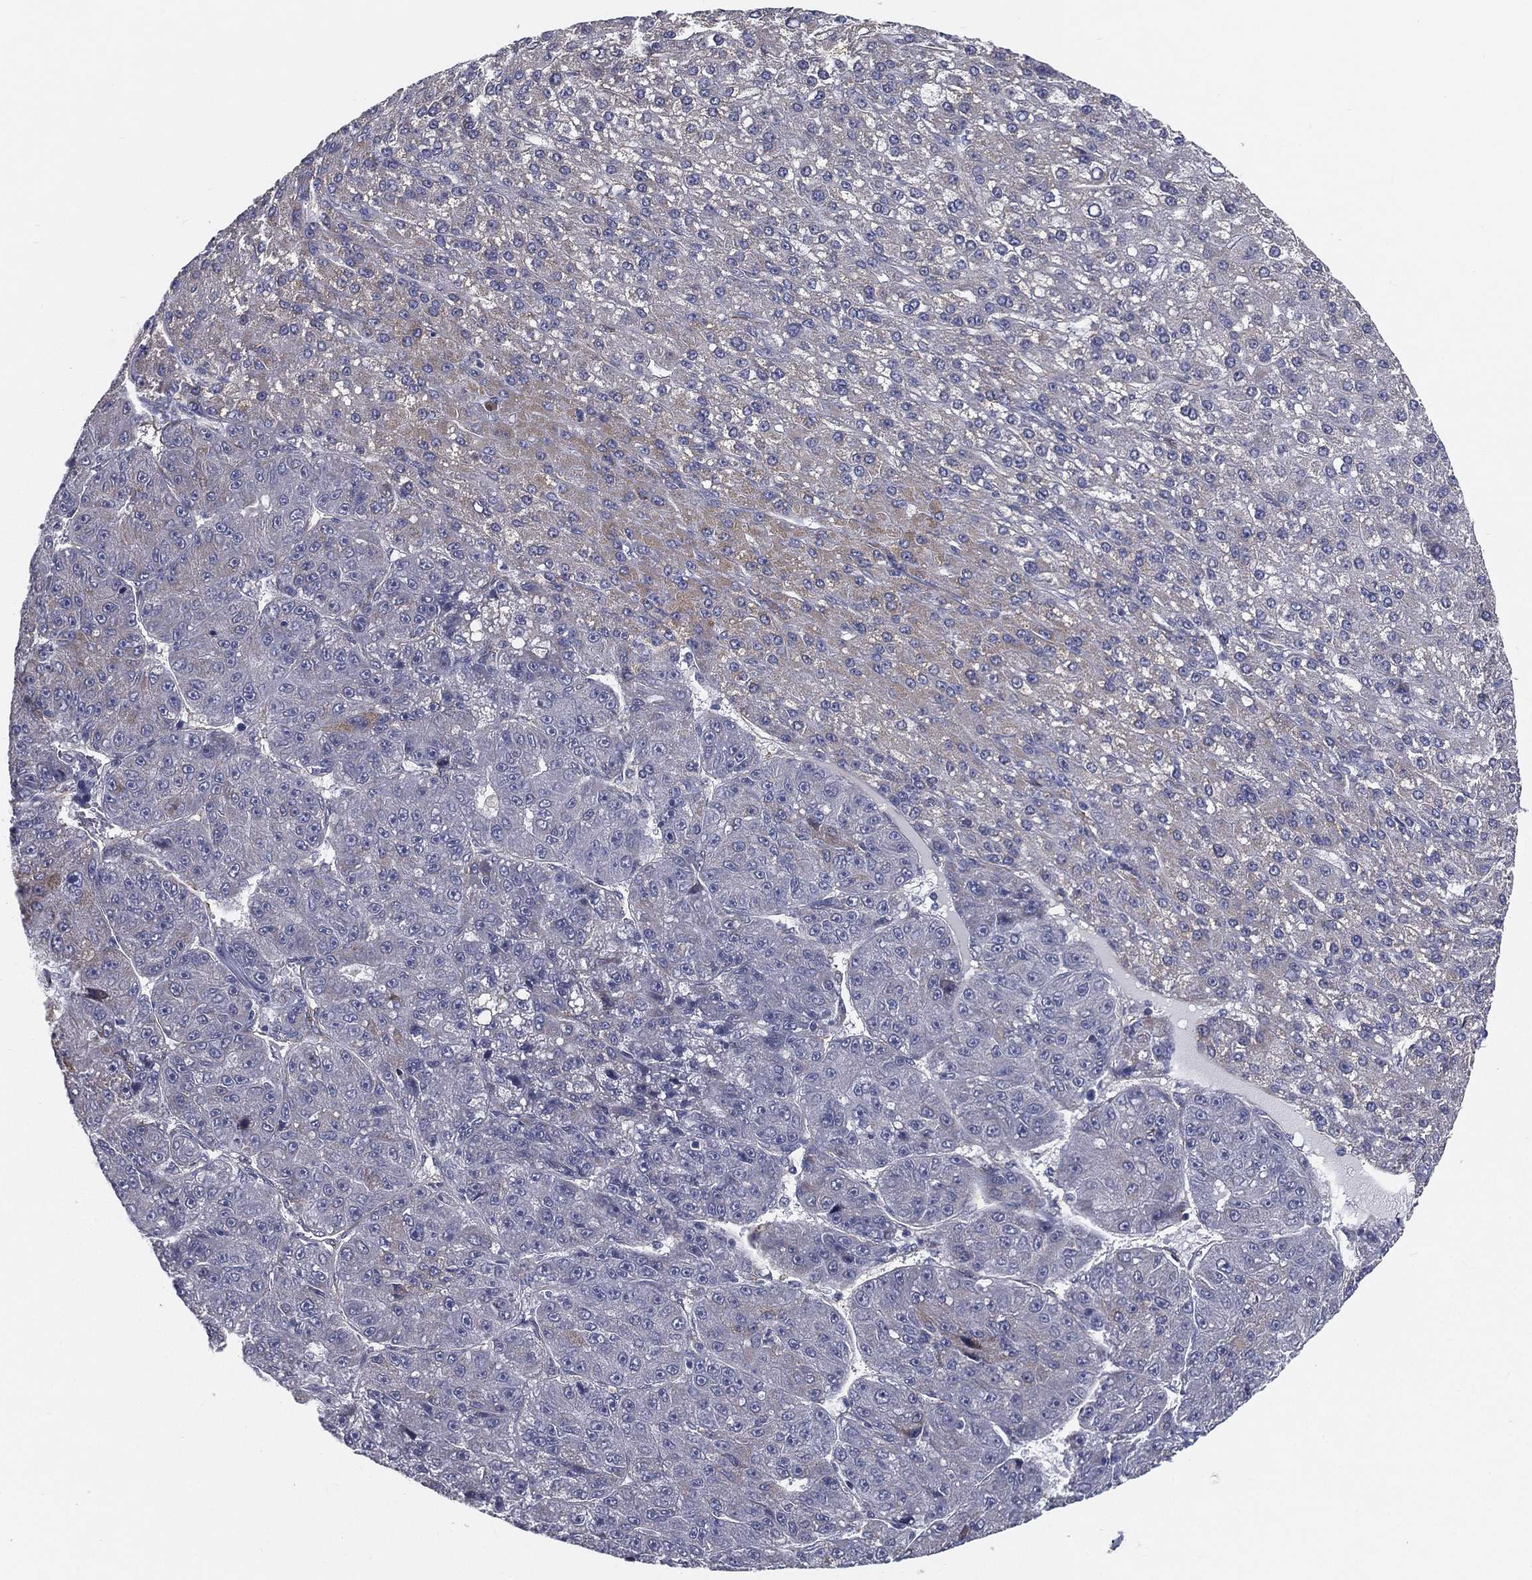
{"staining": {"intensity": "negative", "quantity": "none", "location": "none"}, "tissue": "liver cancer", "cell_type": "Tumor cells", "image_type": "cancer", "snomed": [{"axis": "morphology", "description": "Carcinoma, Hepatocellular, NOS"}, {"axis": "topography", "description": "Liver"}], "caption": "DAB immunohistochemical staining of hepatocellular carcinoma (liver) shows no significant expression in tumor cells. The staining is performed using DAB (3,3'-diaminobenzidine) brown chromogen with nuclei counter-stained in using hematoxylin.", "gene": "LRRC56", "patient": {"sex": "male", "age": 67}}